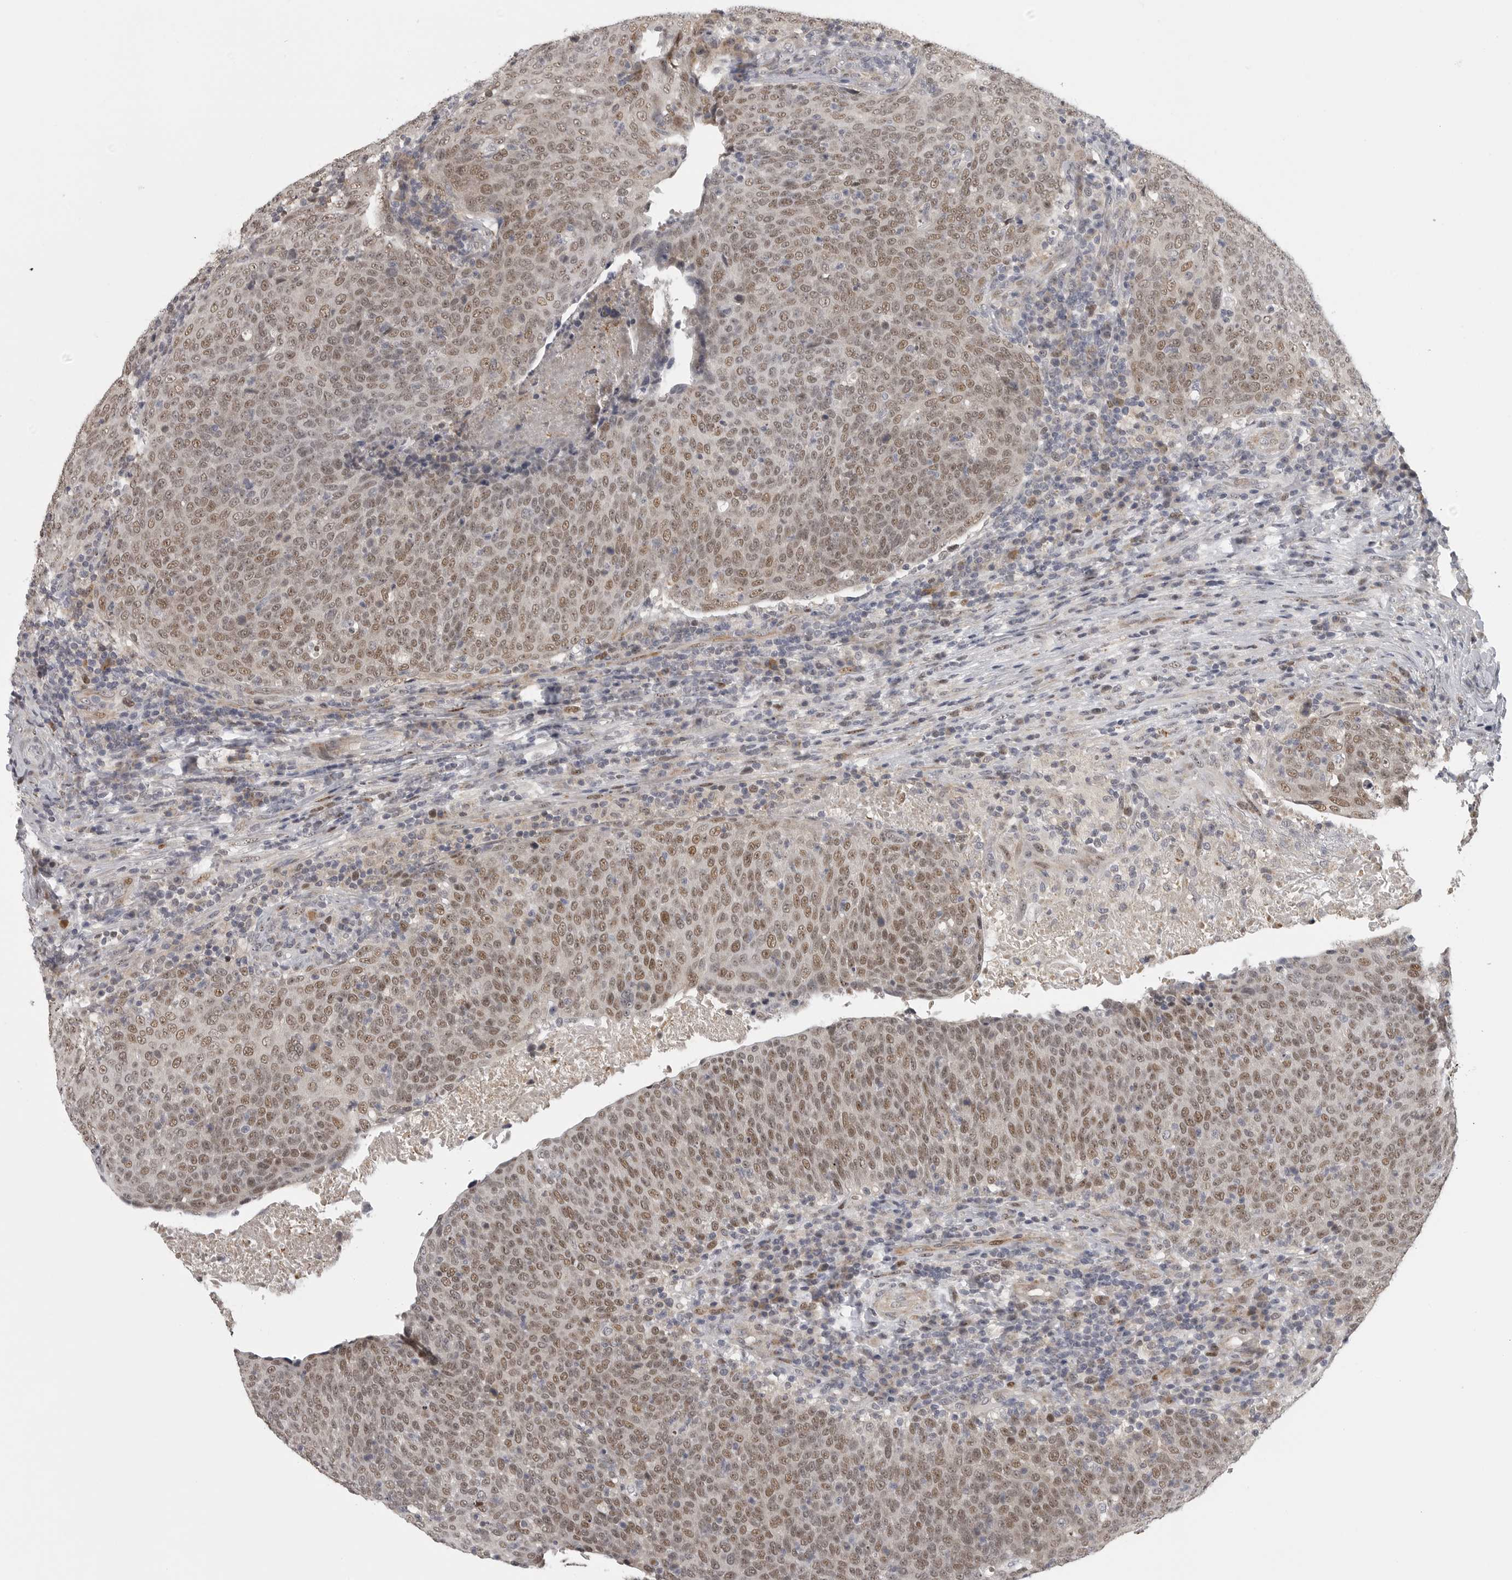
{"staining": {"intensity": "moderate", "quantity": ">75%", "location": "nuclear"}, "tissue": "head and neck cancer", "cell_type": "Tumor cells", "image_type": "cancer", "snomed": [{"axis": "morphology", "description": "Squamous cell carcinoma, NOS"}, {"axis": "morphology", "description": "Squamous cell carcinoma, metastatic, NOS"}, {"axis": "topography", "description": "Lymph node"}, {"axis": "topography", "description": "Head-Neck"}], "caption": "Immunohistochemical staining of human head and neck squamous cell carcinoma displays medium levels of moderate nuclear protein staining in approximately >75% of tumor cells.", "gene": "POLE2", "patient": {"sex": "male", "age": 62}}